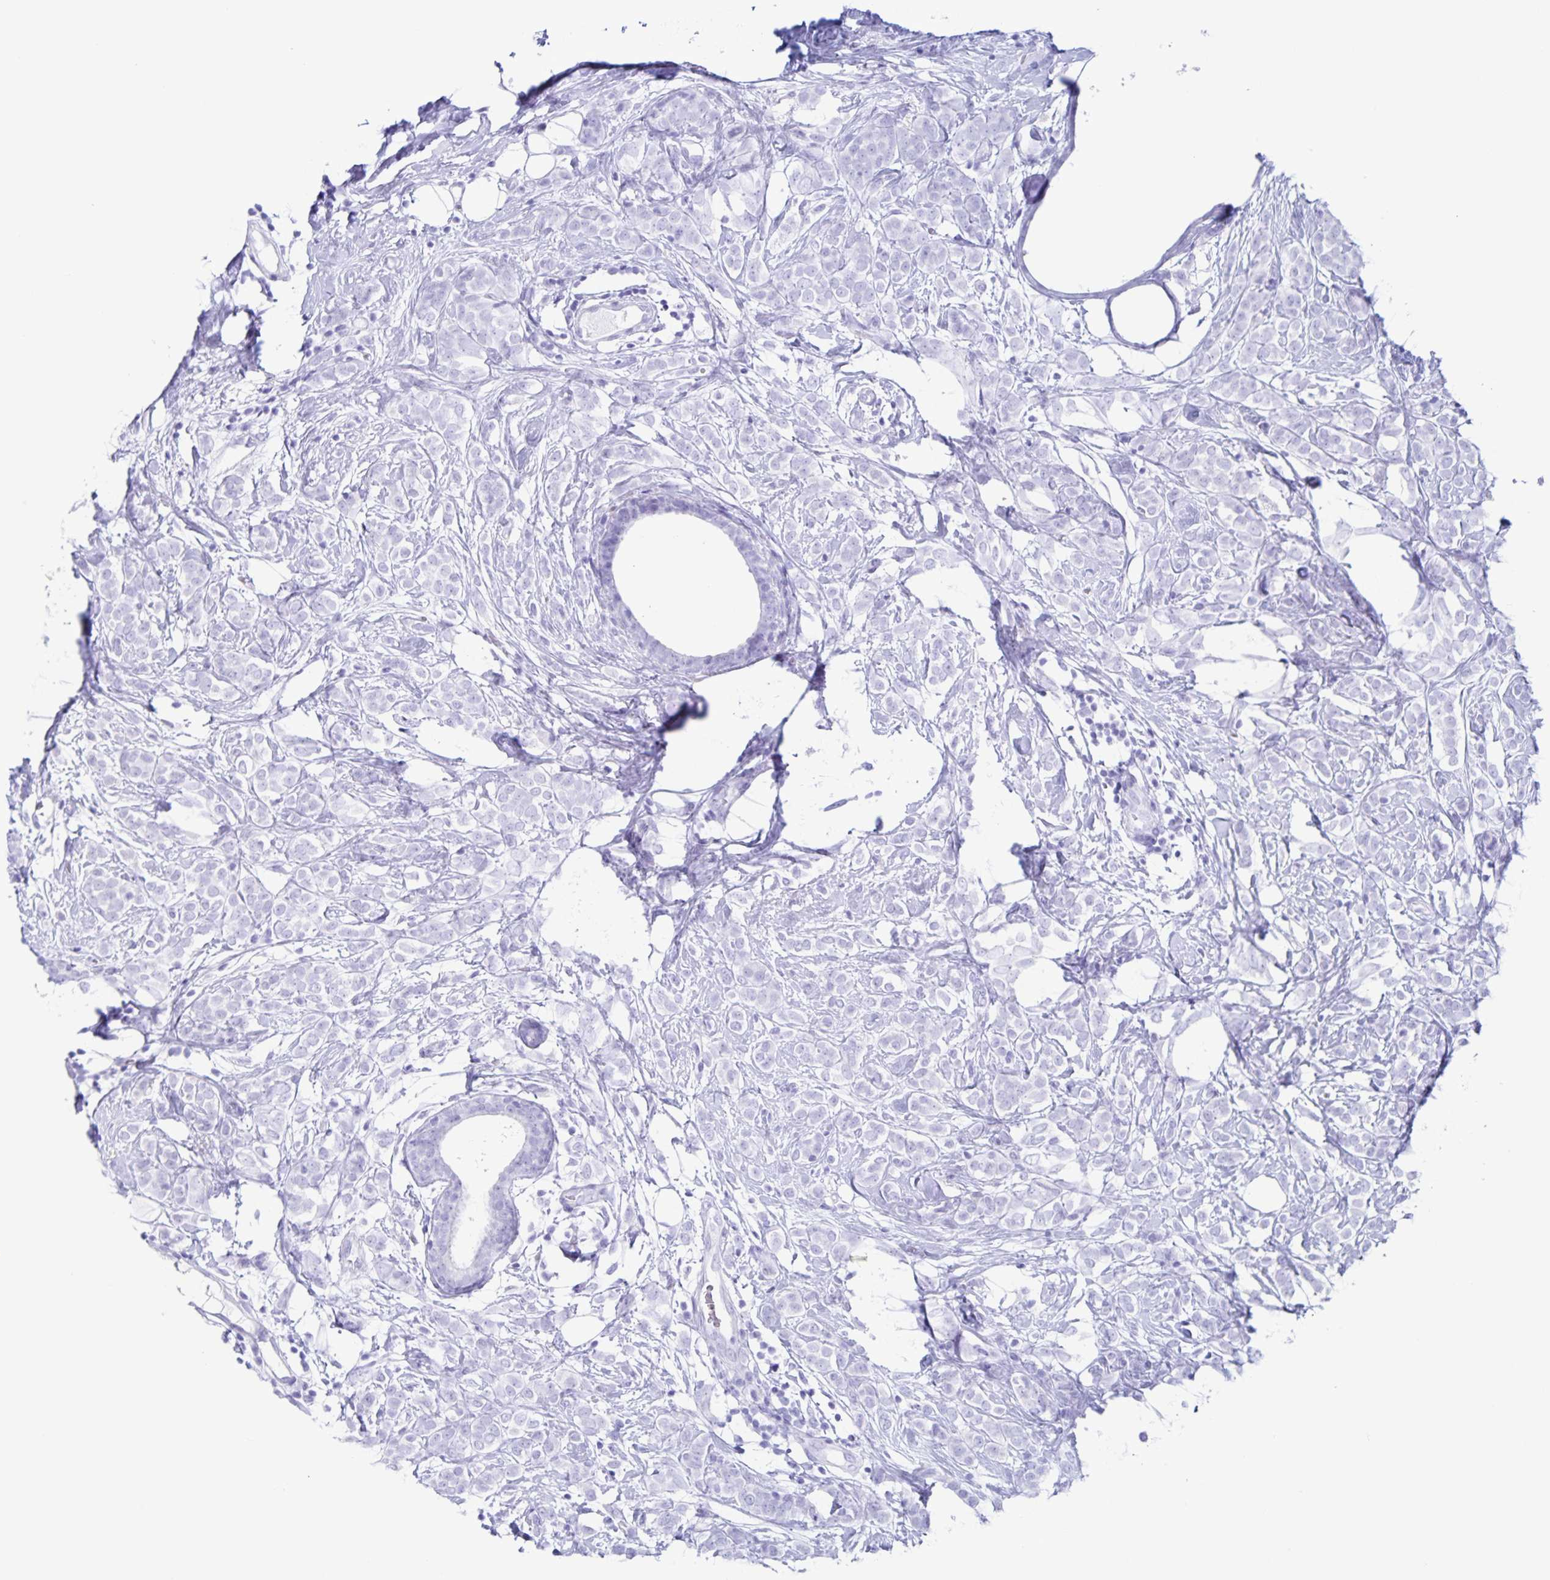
{"staining": {"intensity": "negative", "quantity": "none", "location": "none"}, "tissue": "breast cancer", "cell_type": "Tumor cells", "image_type": "cancer", "snomed": [{"axis": "morphology", "description": "Lobular carcinoma"}, {"axis": "topography", "description": "Breast"}], "caption": "Tumor cells show no significant staining in breast lobular carcinoma.", "gene": "C12orf56", "patient": {"sex": "female", "age": 49}}